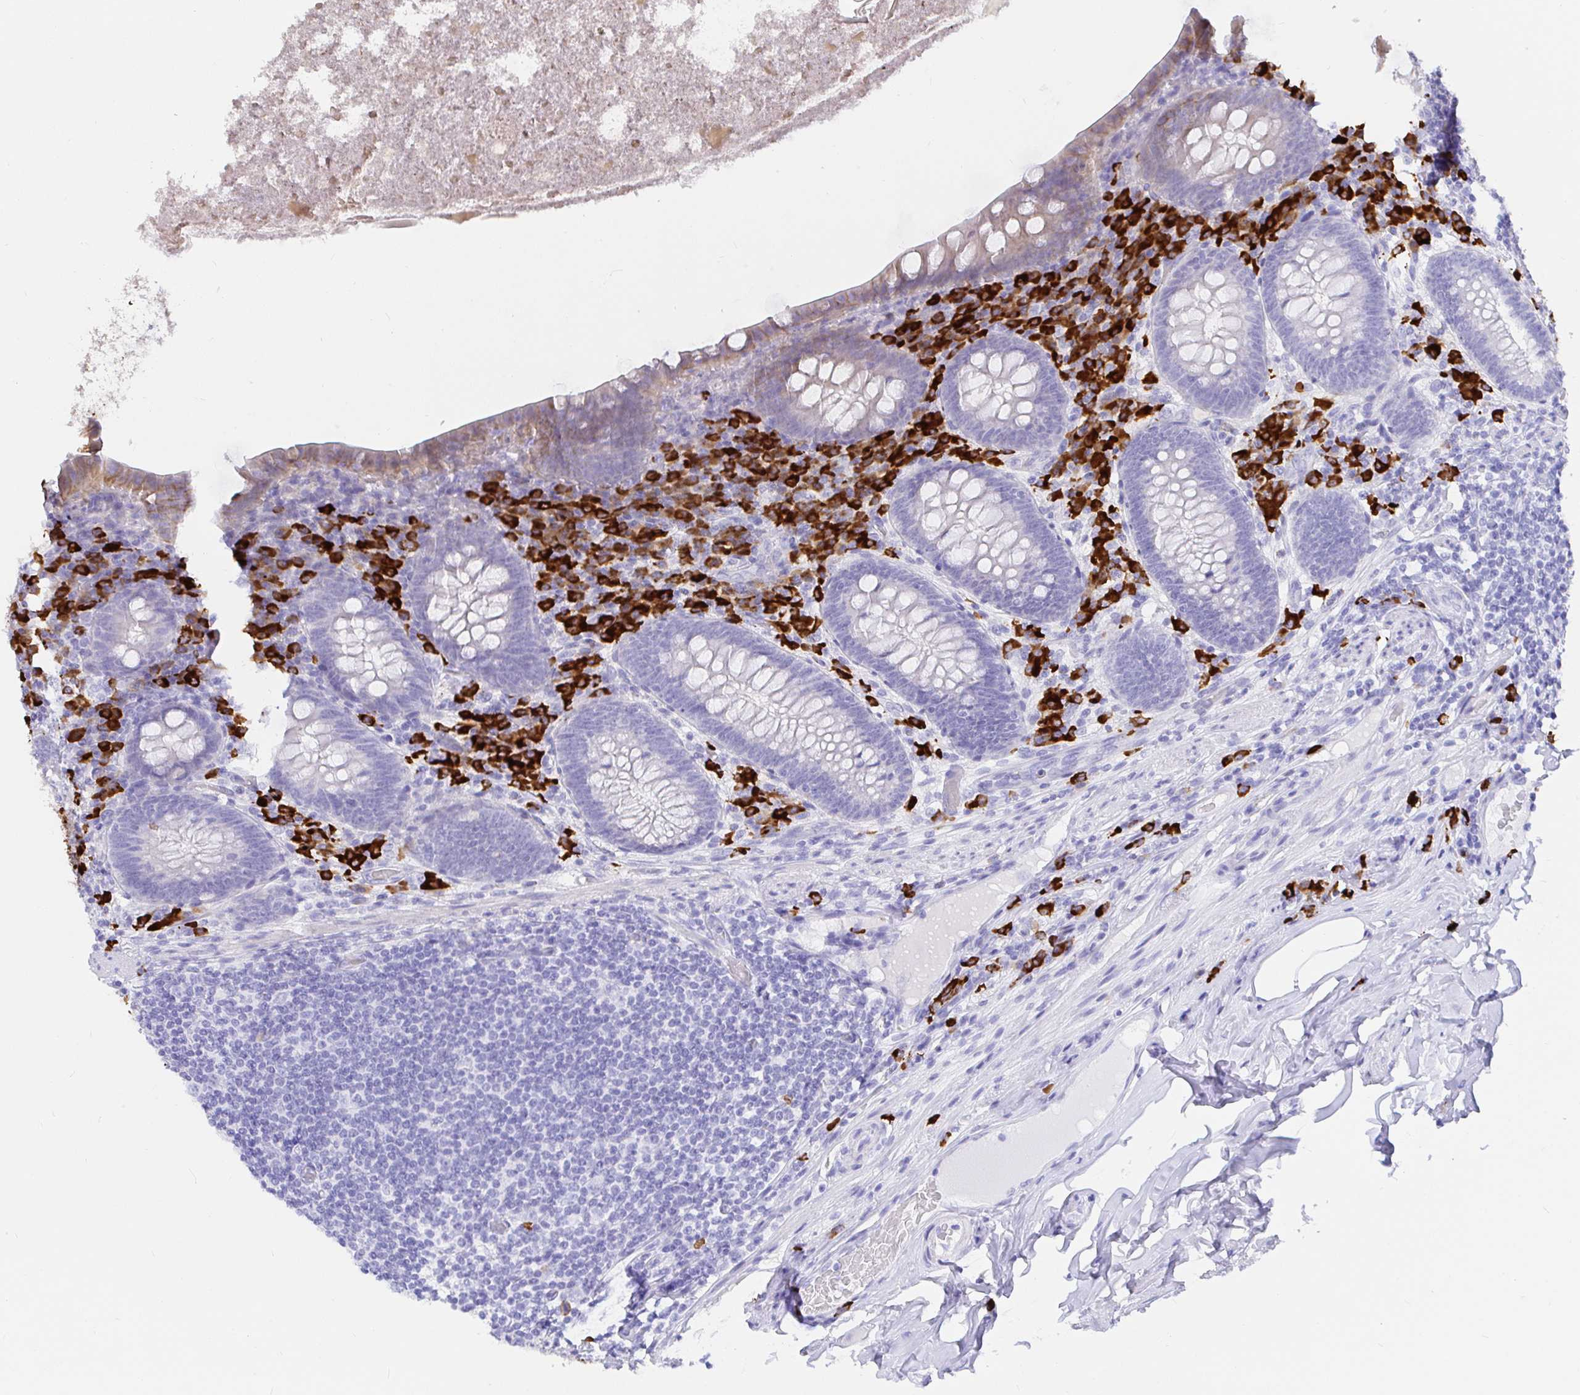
{"staining": {"intensity": "negative", "quantity": "none", "location": "none"}, "tissue": "appendix", "cell_type": "Glandular cells", "image_type": "normal", "snomed": [{"axis": "morphology", "description": "Normal tissue, NOS"}, {"axis": "topography", "description": "Appendix"}], "caption": "A high-resolution image shows IHC staining of normal appendix, which shows no significant staining in glandular cells. (Brightfield microscopy of DAB IHC at high magnification).", "gene": "CCDC62", "patient": {"sex": "male", "age": 71}}